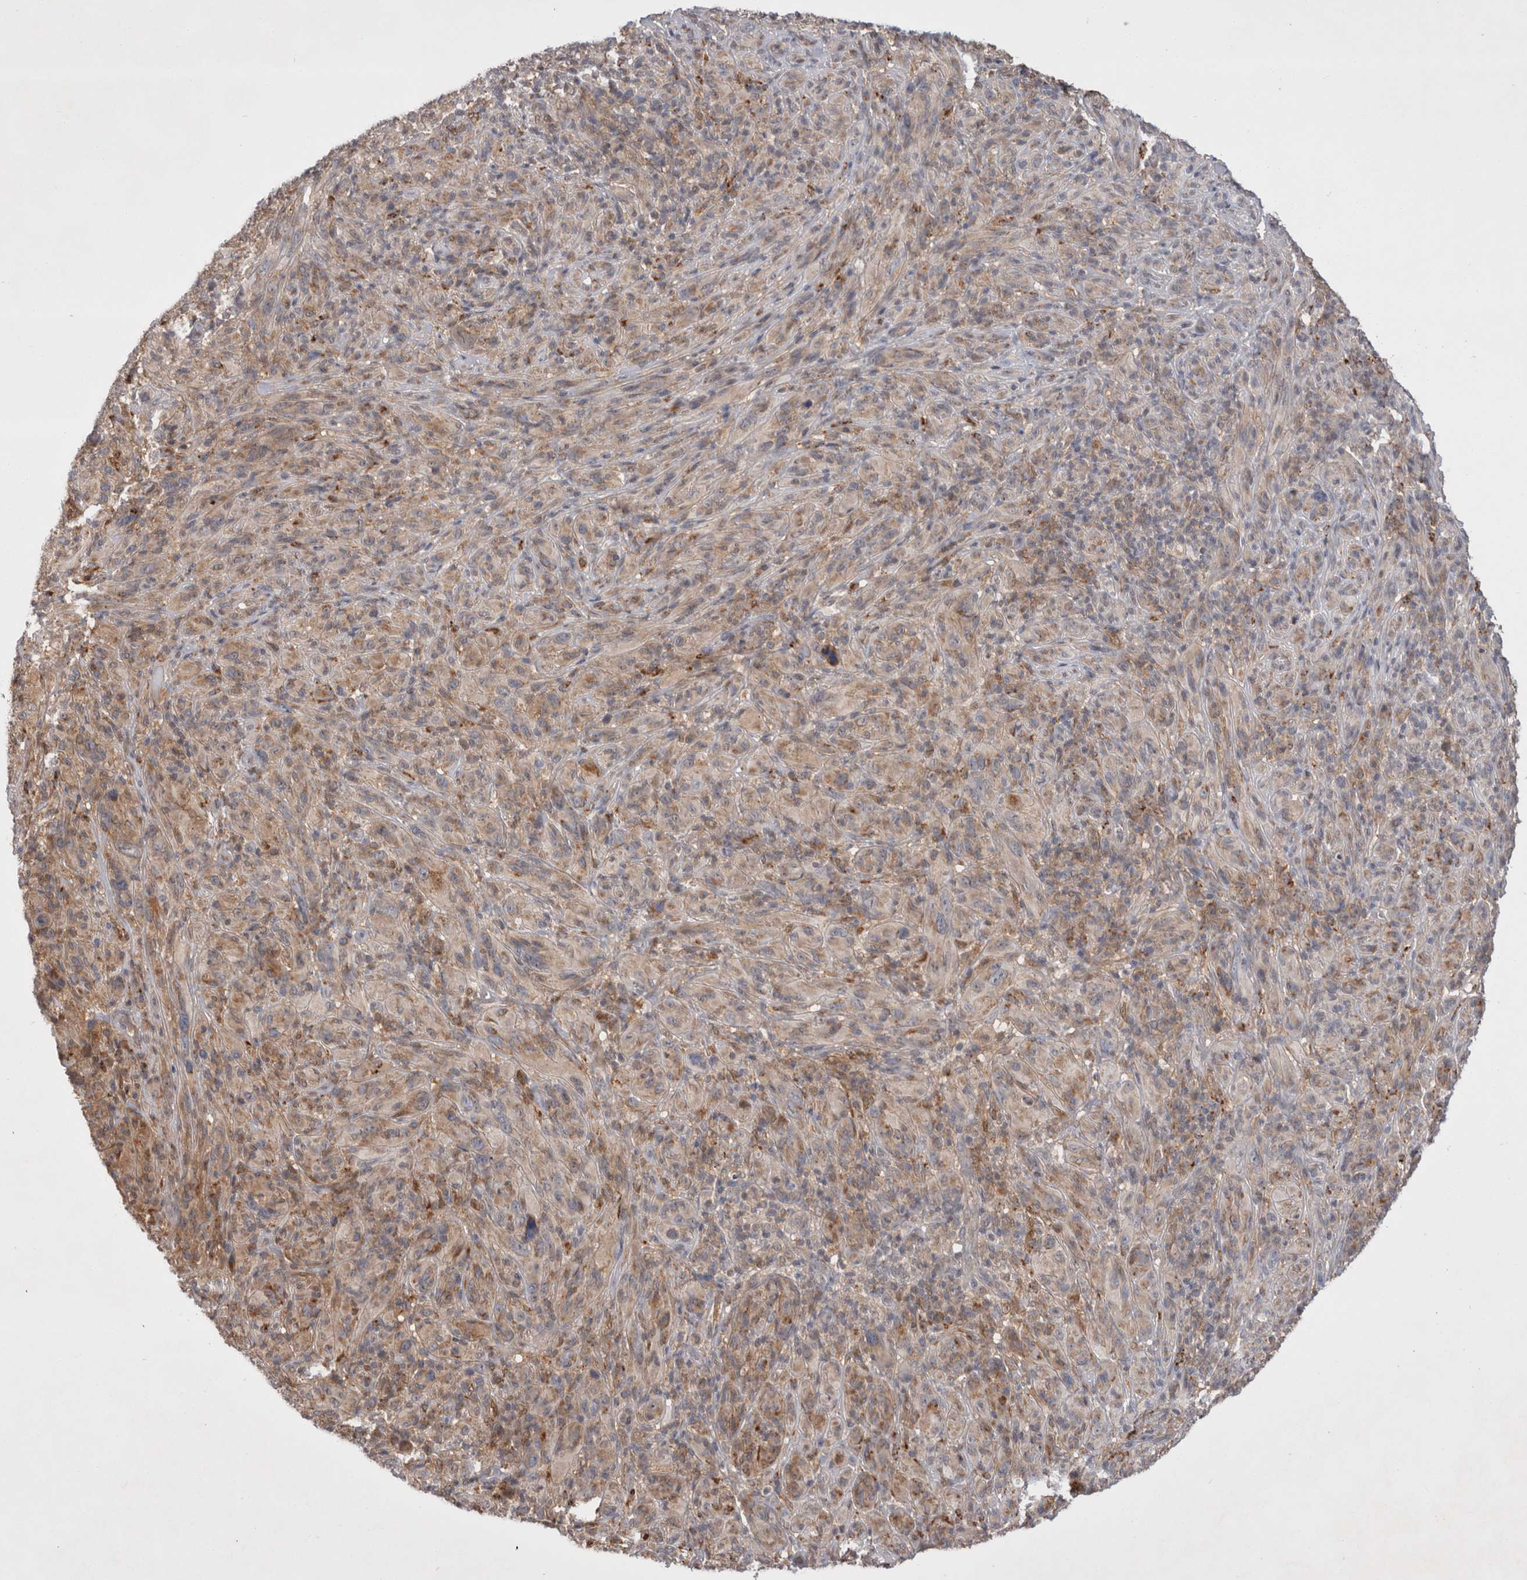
{"staining": {"intensity": "weak", "quantity": ">75%", "location": "cytoplasmic/membranous"}, "tissue": "melanoma", "cell_type": "Tumor cells", "image_type": "cancer", "snomed": [{"axis": "morphology", "description": "Malignant melanoma, NOS"}, {"axis": "topography", "description": "Skin of head"}], "caption": "Malignant melanoma stained with a protein marker exhibits weak staining in tumor cells.", "gene": "MRPL37", "patient": {"sex": "male", "age": 96}}